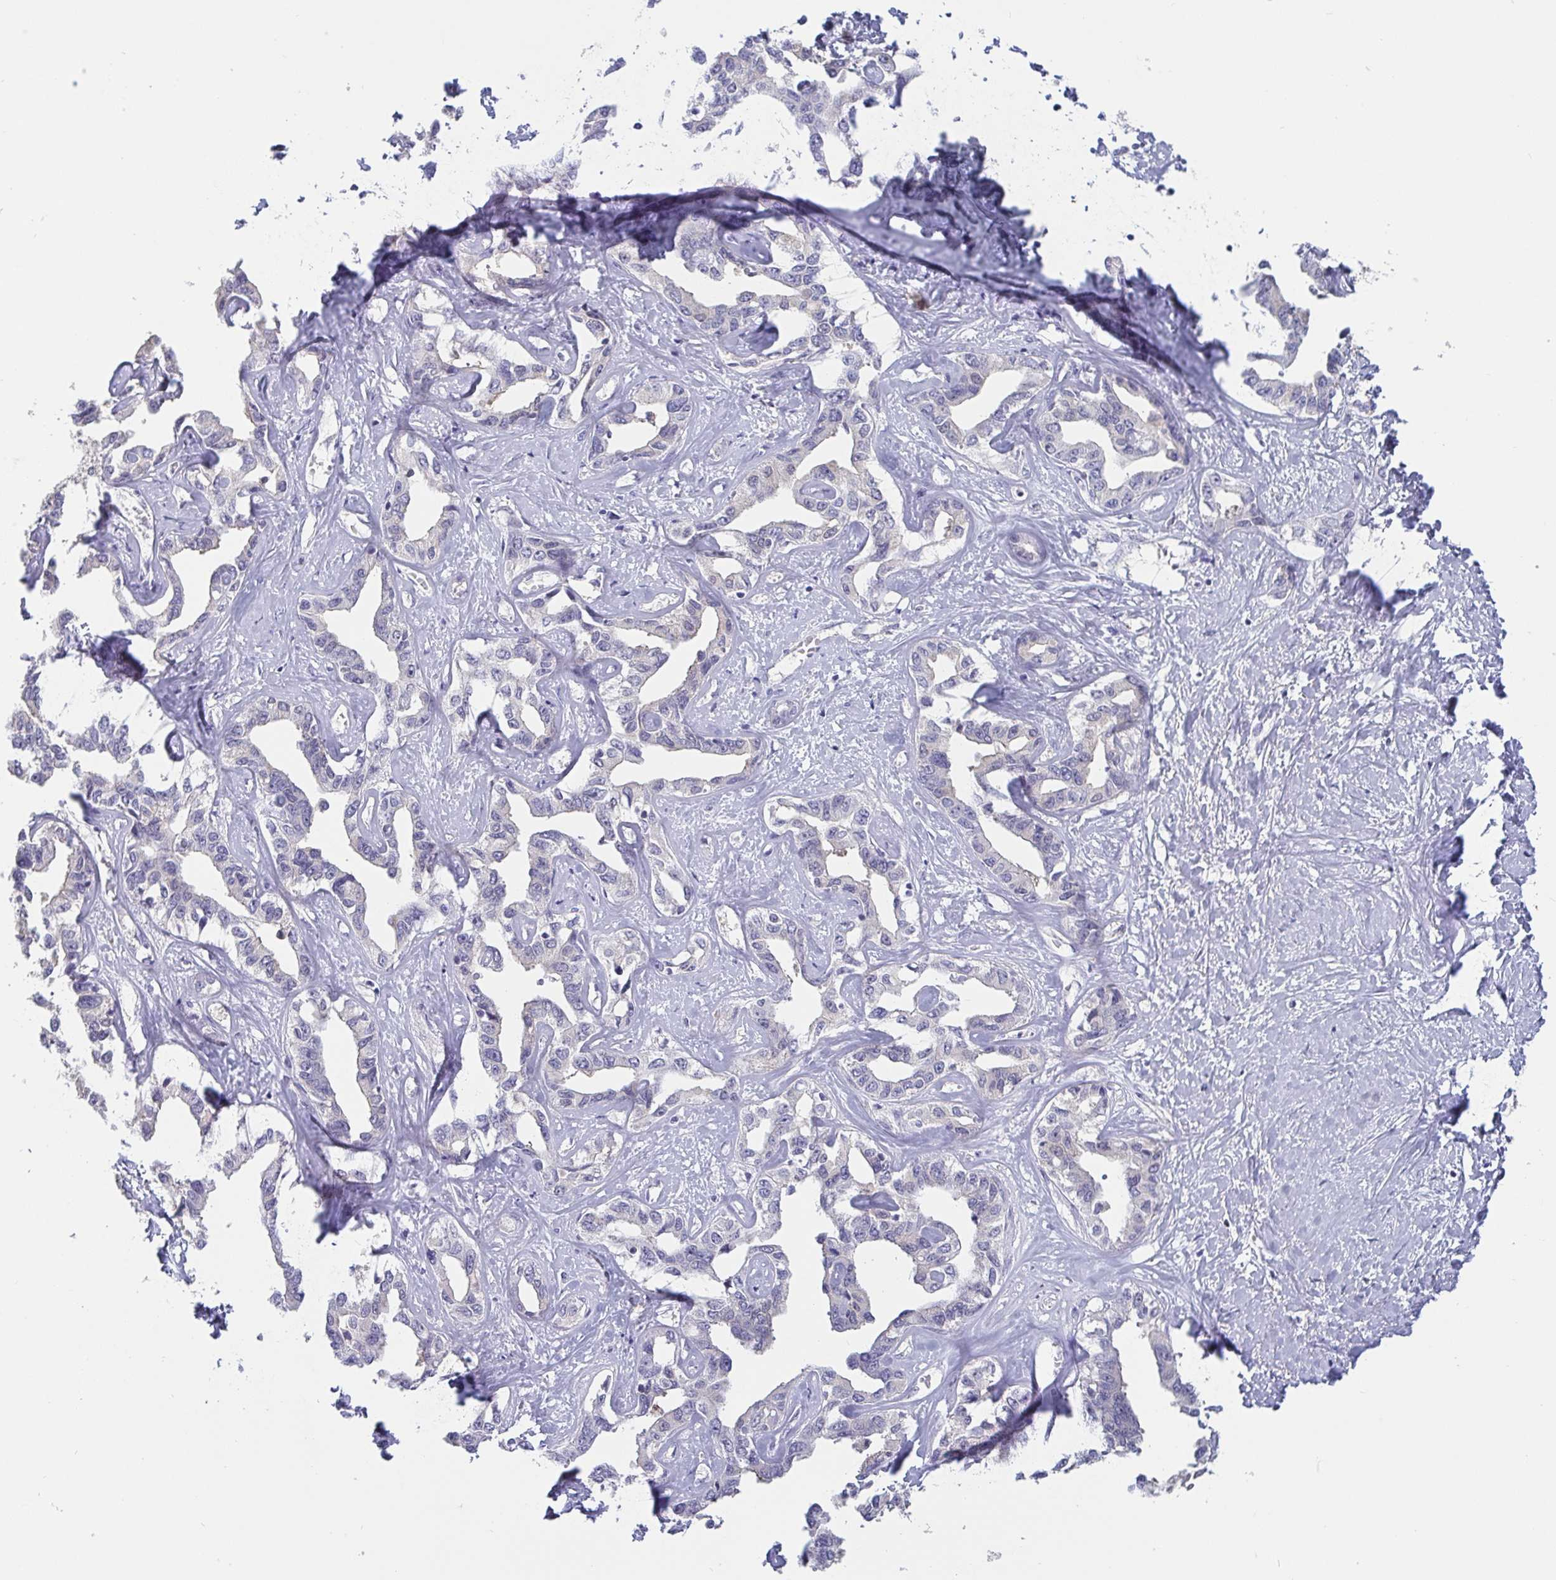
{"staining": {"intensity": "negative", "quantity": "none", "location": "none"}, "tissue": "liver cancer", "cell_type": "Tumor cells", "image_type": "cancer", "snomed": [{"axis": "morphology", "description": "Cholangiocarcinoma"}, {"axis": "topography", "description": "Liver"}], "caption": "Human cholangiocarcinoma (liver) stained for a protein using IHC demonstrates no expression in tumor cells.", "gene": "IDH1", "patient": {"sex": "male", "age": 59}}